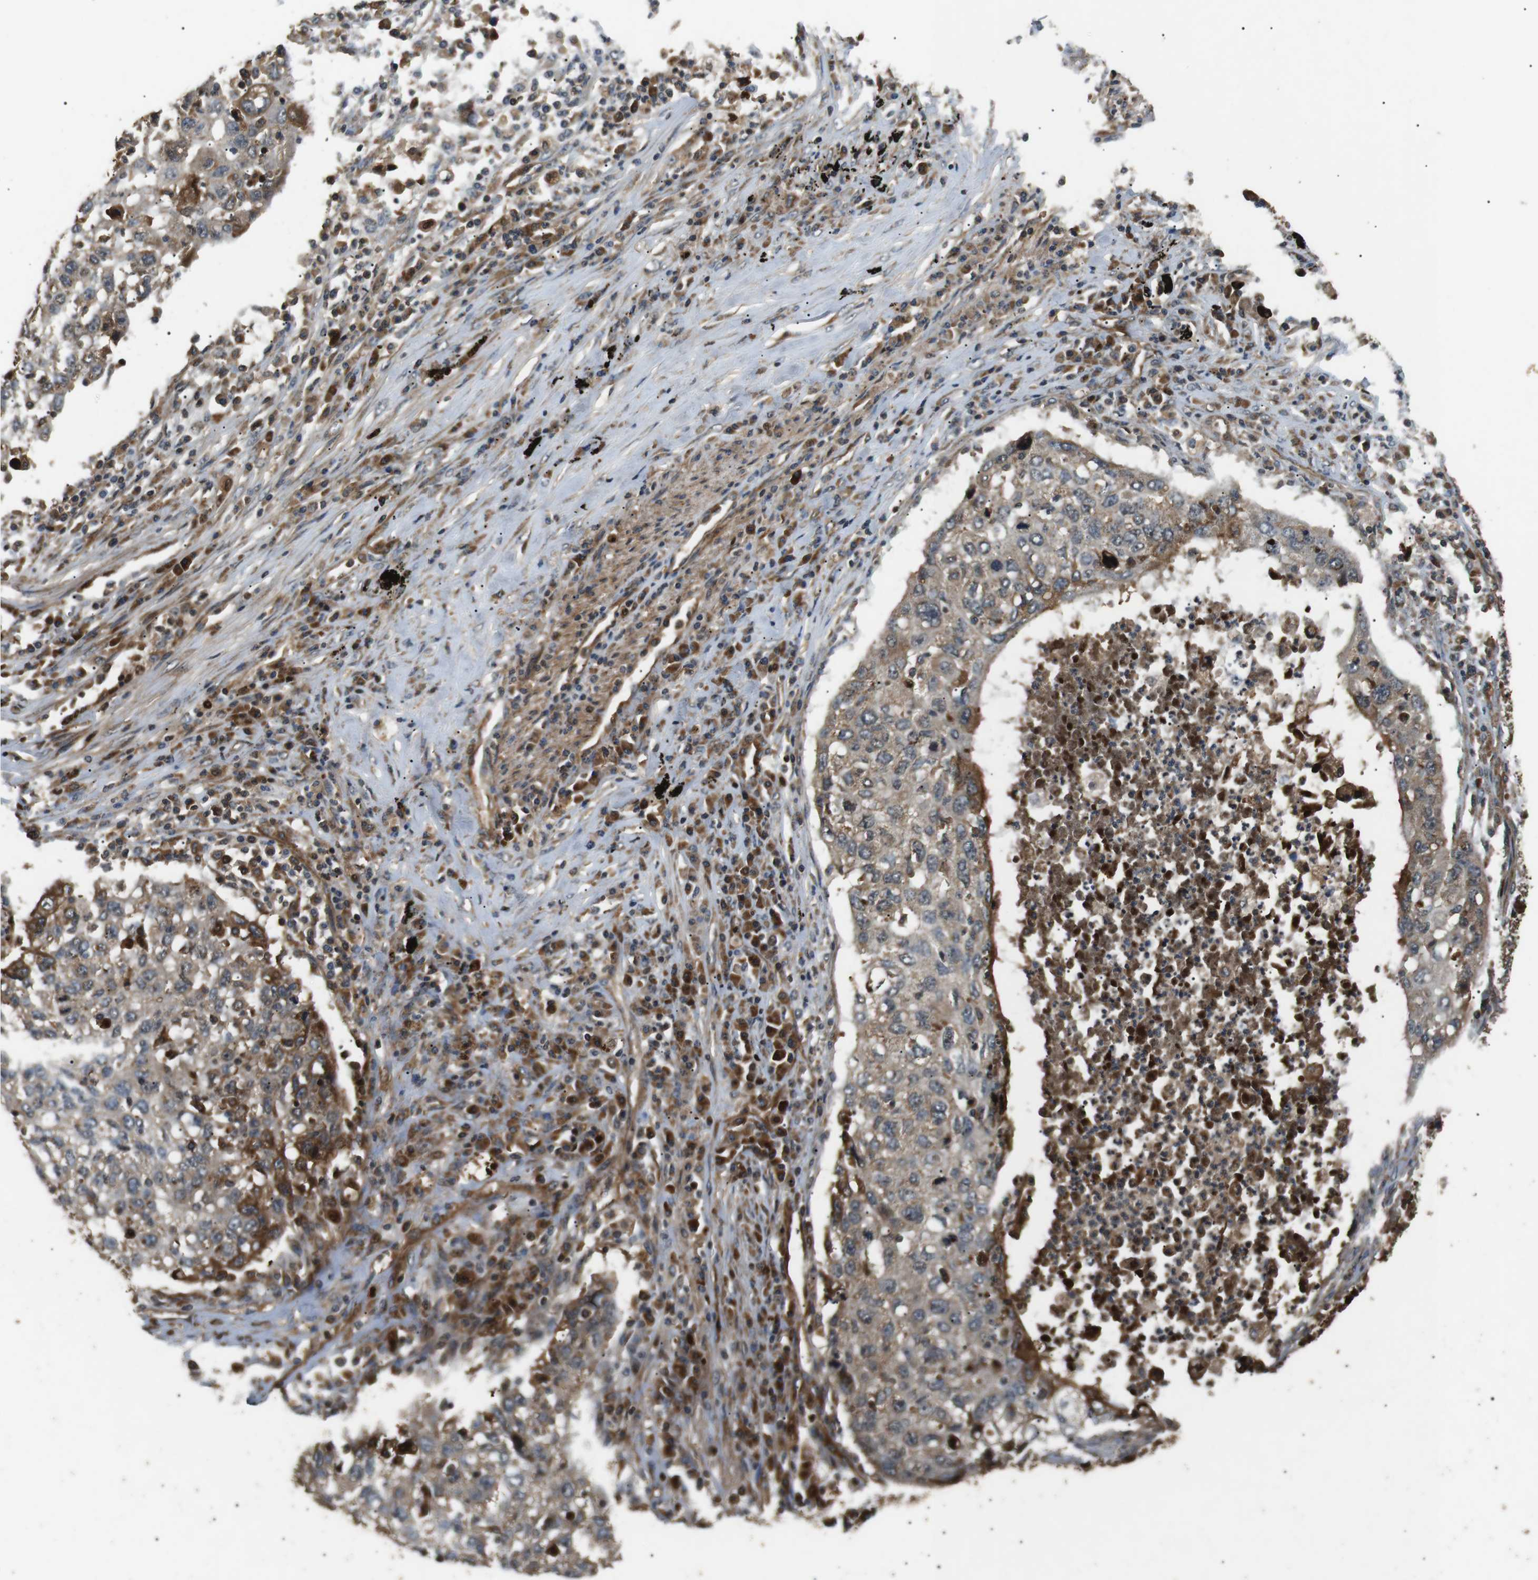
{"staining": {"intensity": "weak", "quantity": "25%-75%", "location": "cytoplasmic/membranous"}, "tissue": "lung cancer", "cell_type": "Tumor cells", "image_type": "cancer", "snomed": [{"axis": "morphology", "description": "Squamous cell carcinoma, NOS"}, {"axis": "topography", "description": "Lung"}], "caption": "Lung squamous cell carcinoma stained with immunohistochemistry (IHC) demonstrates weak cytoplasmic/membranous expression in approximately 25%-75% of tumor cells.", "gene": "TBC1D15", "patient": {"sex": "female", "age": 63}}